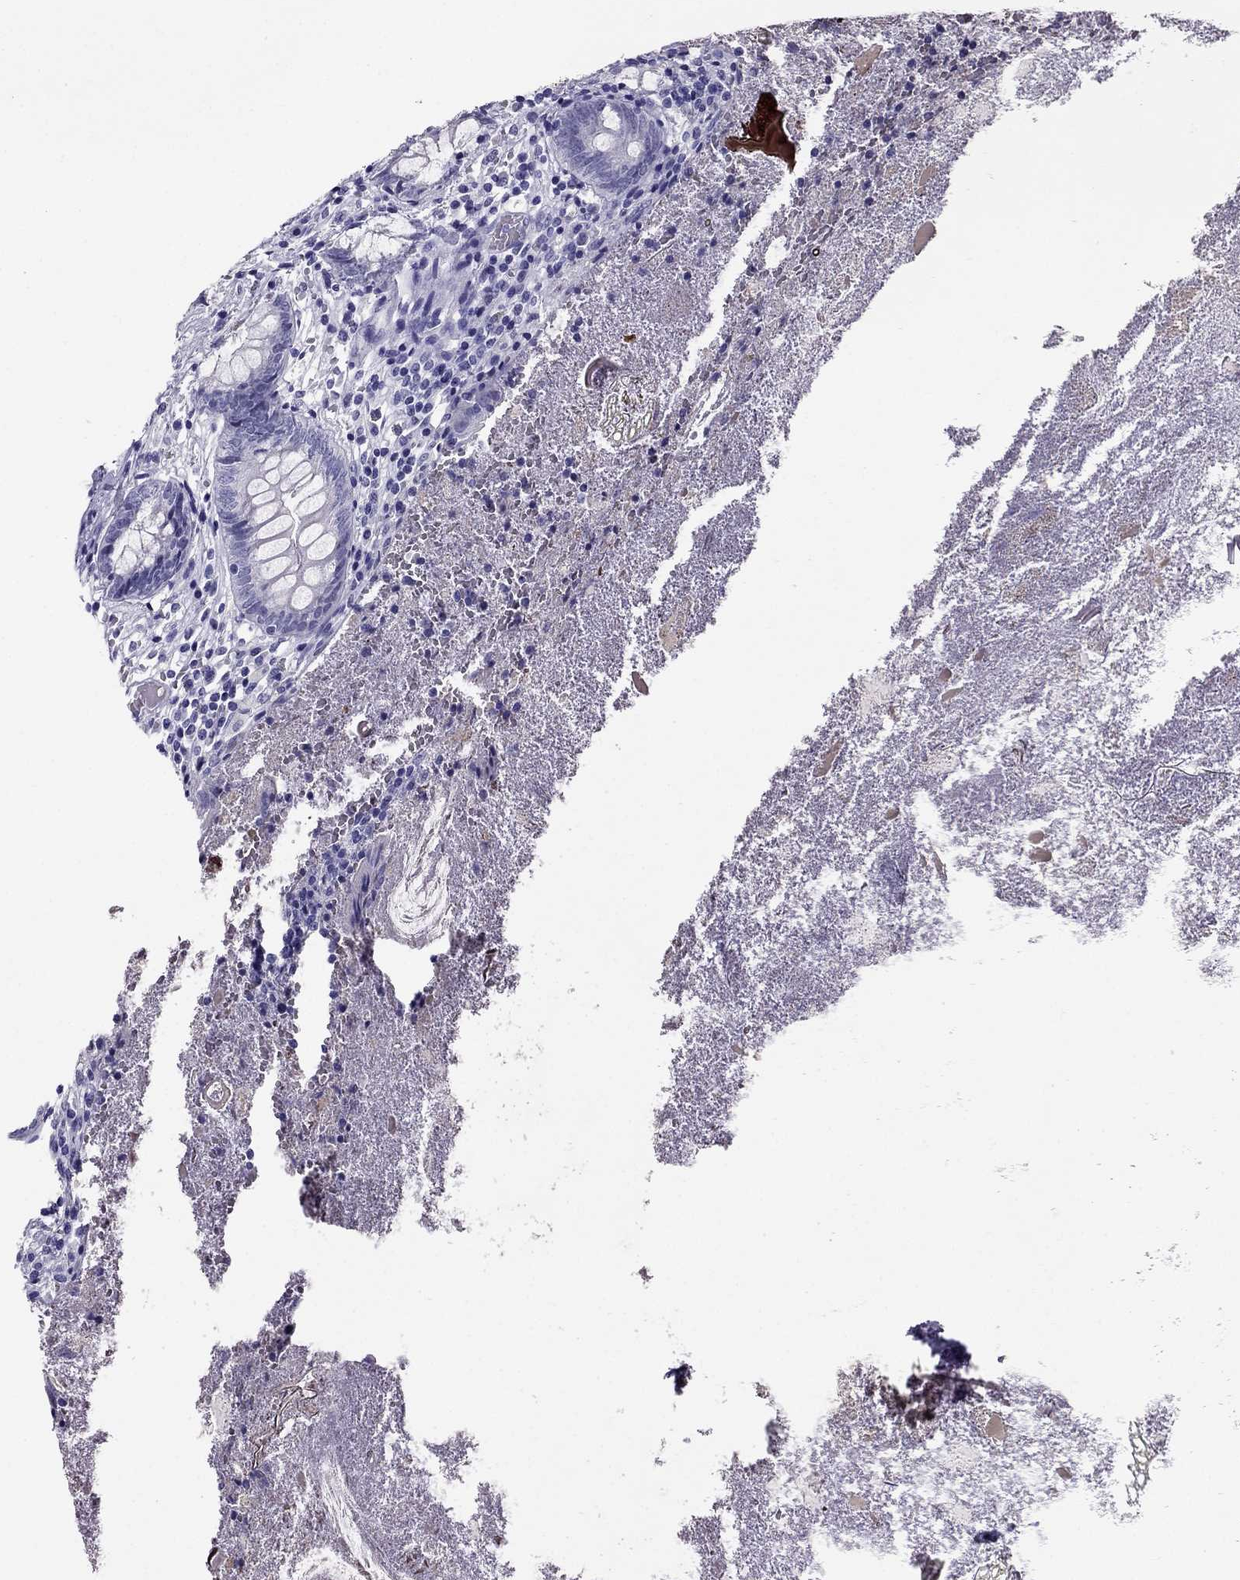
{"staining": {"intensity": "negative", "quantity": "none", "location": "none"}, "tissue": "appendix", "cell_type": "Glandular cells", "image_type": "normal", "snomed": [{"axis": "morphology", "description": "Normal tissue, NOS"}, {"axis": "topography", "description": "Appendix"}], "caption": "Image shows no significant protein positivity in glandular cells of benign appendix.", "gene": "CROCC2", "patient": {"sex": "female", "age": 23}}